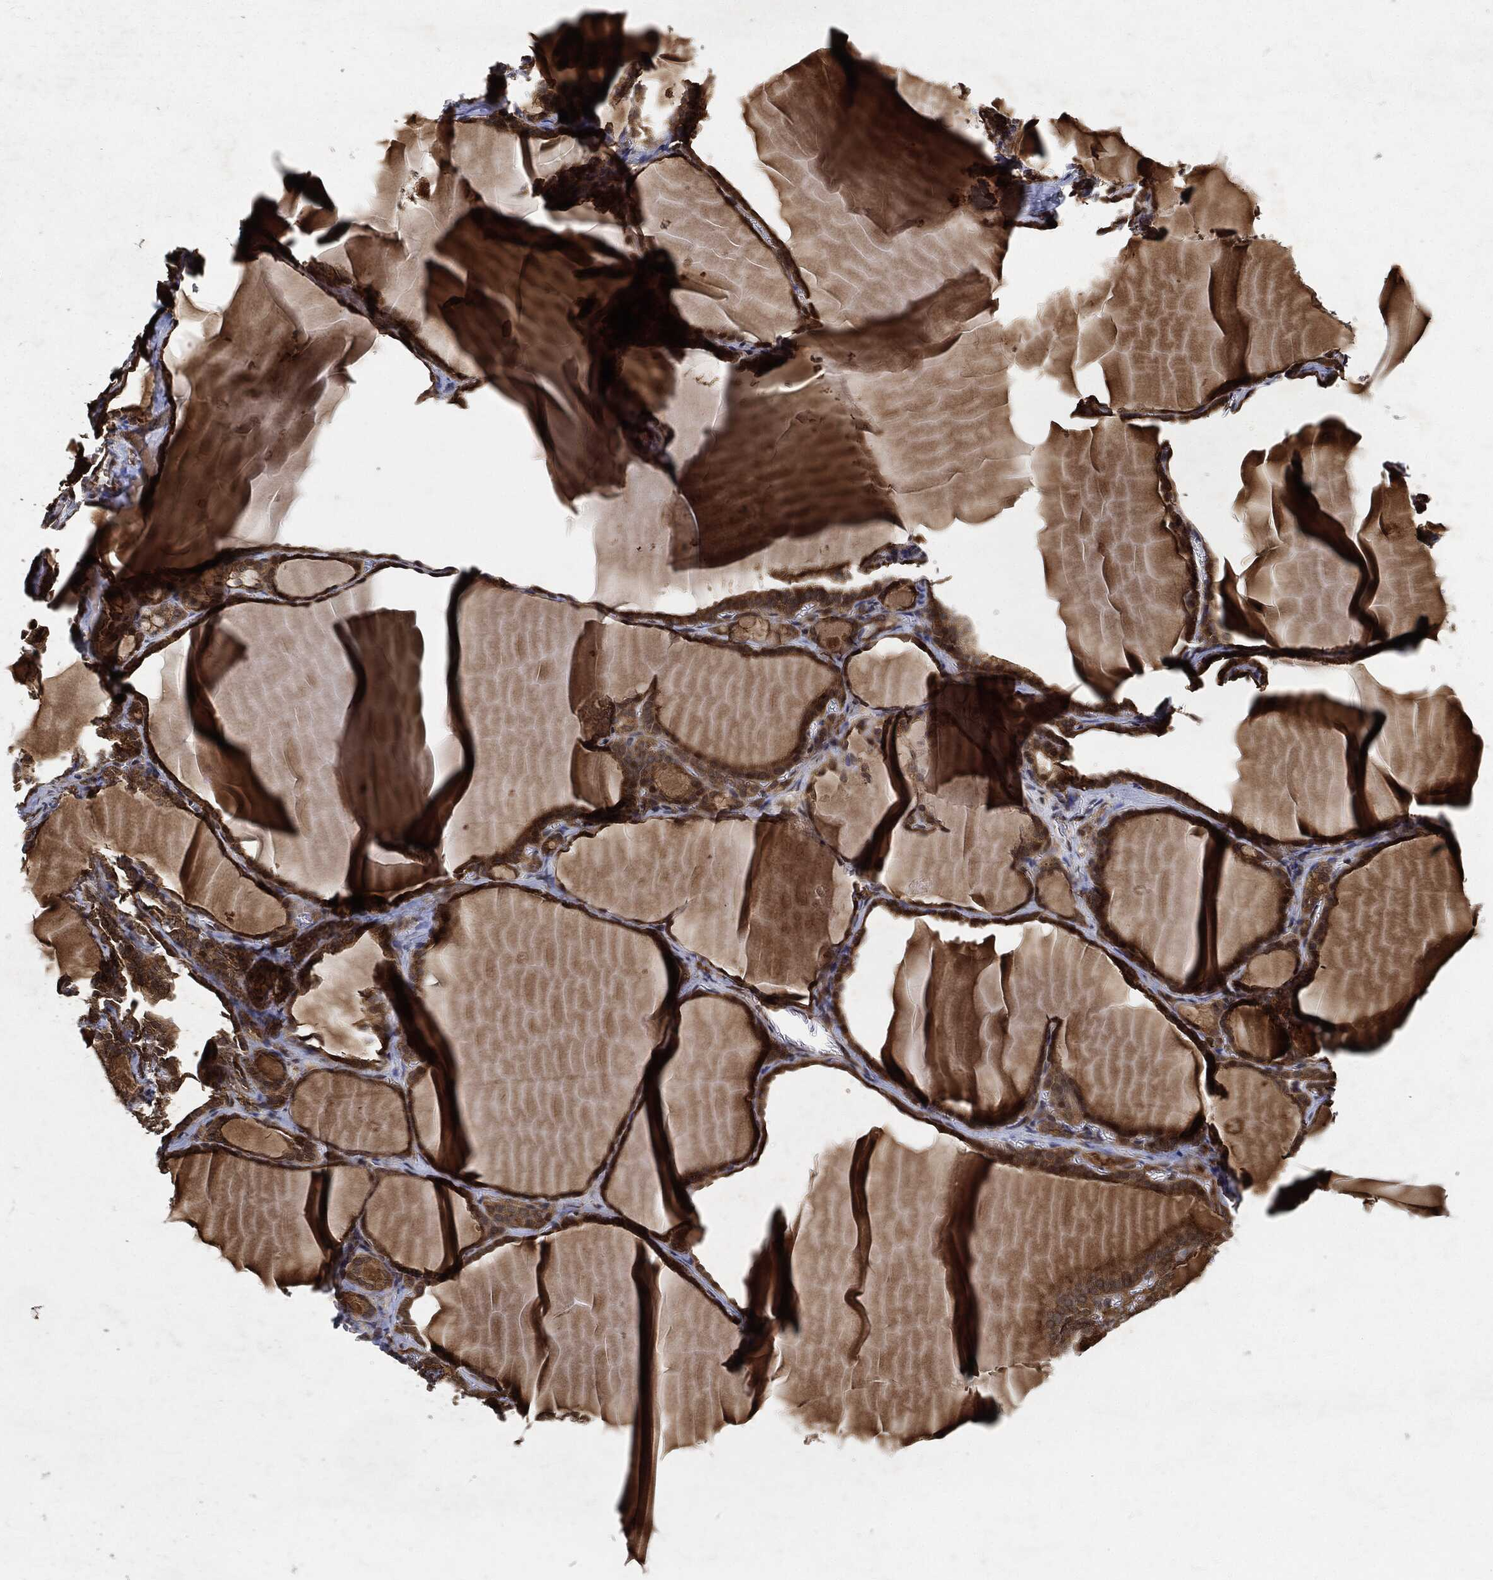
{"staining": {"intensity": "strong", "quantity": ">75%", "location": "cytoplasmic/membranous"}, "tissue": "thyroid gland", "cell_type": "Glandular cells", "image_type": "normal", "snomed": [{"axis": "morphology", "description": "Normal tissue, NOS"}, {"axis": "morphology", "description": "Hyperplasia, NOS"}, {"axis": "topography", "description": "Thyroid gland"}], "caption": "Strong cytoplasmic/membranous protein positivity is seen in about >75% of glandular cells in thyroid gland. (brown staining indicates protein expression, while blue staining denotes nuclei).", "gene": "ZNF226", "patient": {"sex": "female", "age": 27}}